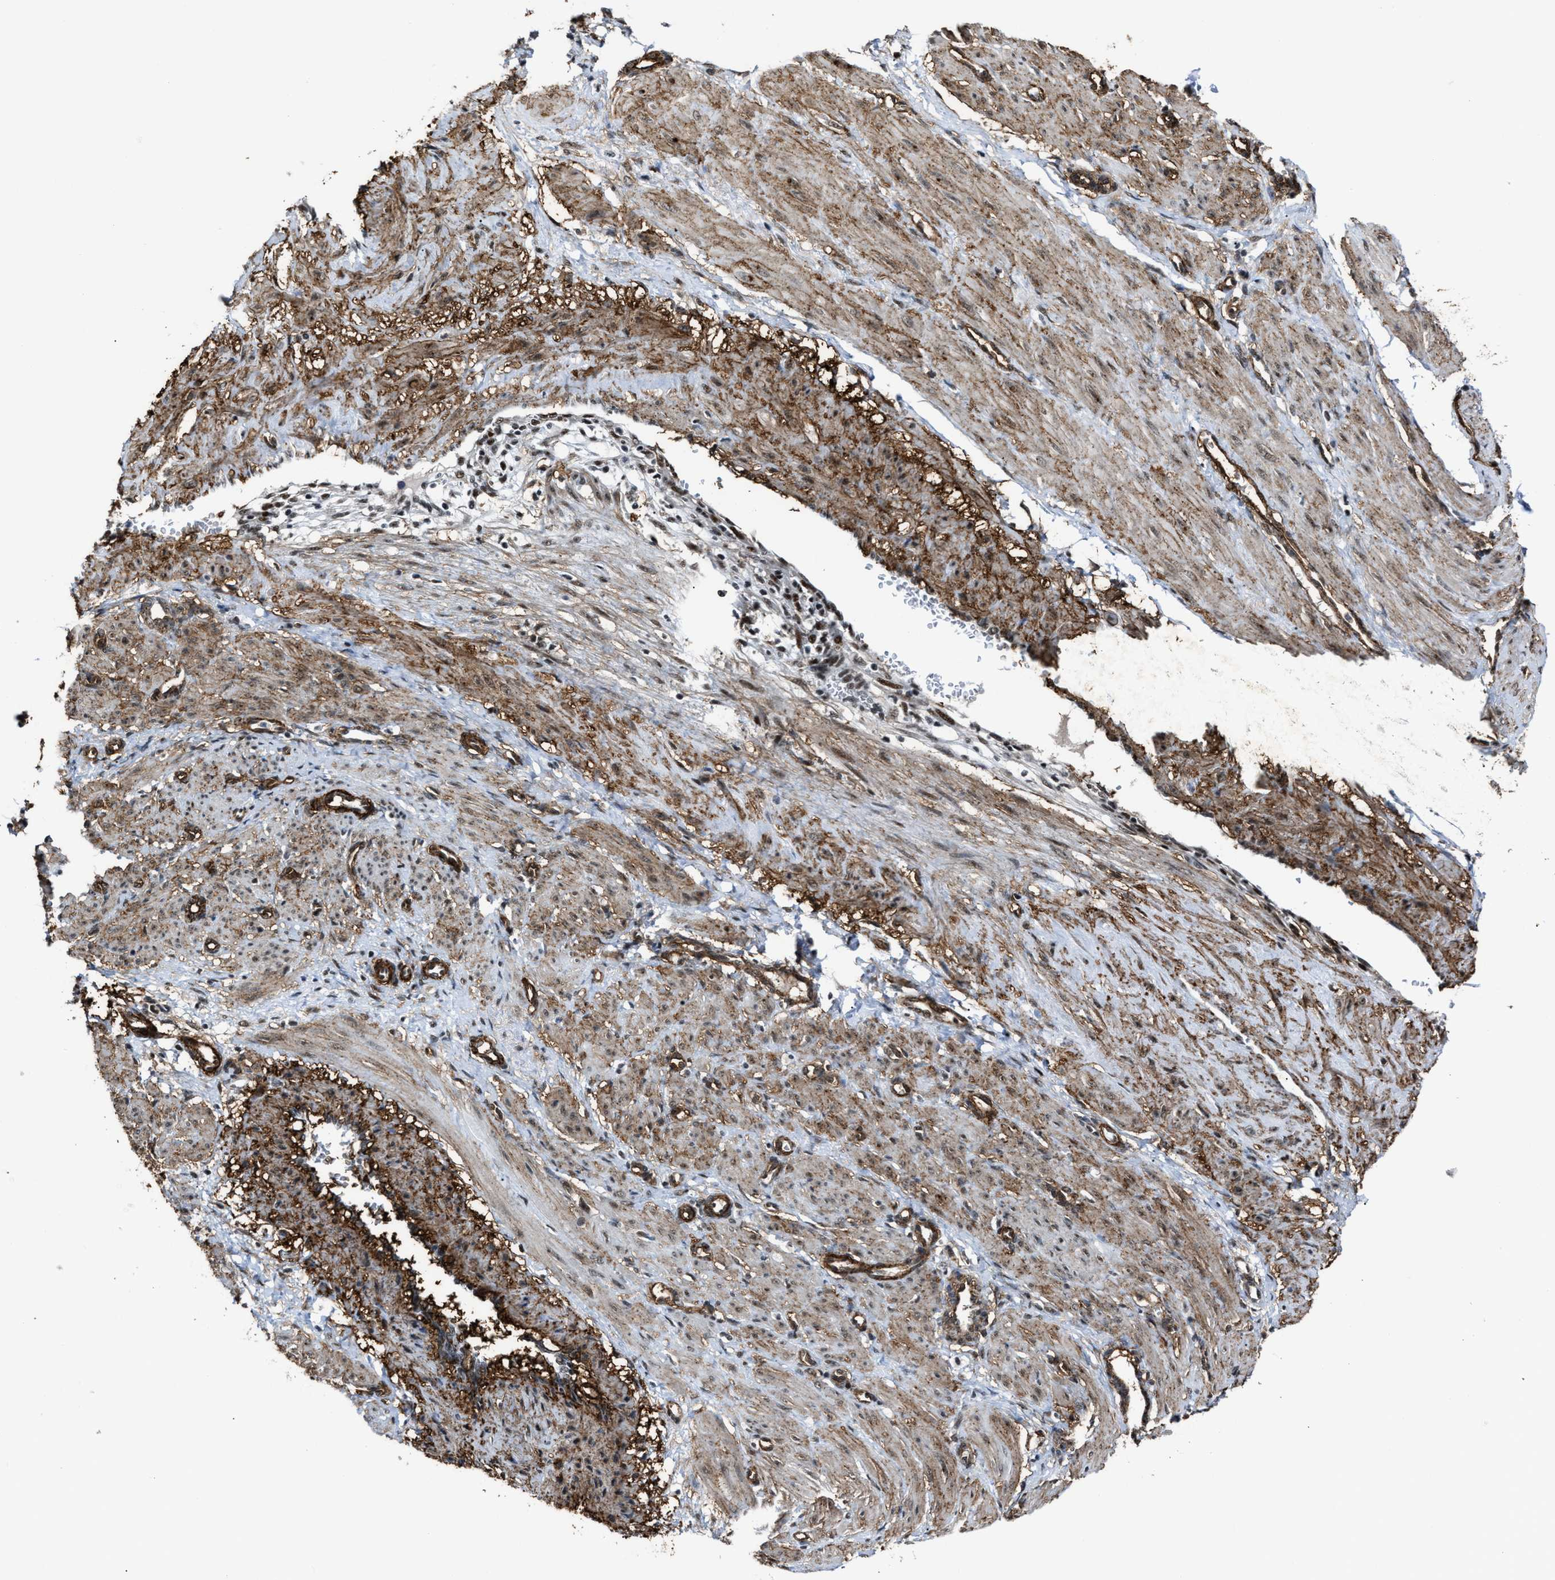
{"staining": {"intensity": "moderate", "quantity": ">75%", "location": "cytoplasmic/membranous,nuclear"}, "tissue": "smooth muscle", "cell_type": "Smooth muscle cells", "image_type": "normal", "snomed": [{"axis": "morphology", "description": "Normal tissue, NOS"}, {"axis": "topography", "description": "Endometrium"}], "caption": "Immunohistochemistry staining of unremarkable smooth muscle, which demonstrates medium levels of moderate cytoplasmic/membranous,nuclear staining in about >75% of smooth muscle cells indicating moderate cytoplasmic/membranous,nuclear protein staining. The staining was performed using DAB (brown) for protein detection and nuclei were counterstained in hematoxylin (blue).", "gene": "DDX5", "patient": {"sex": "female", "age": 33}}